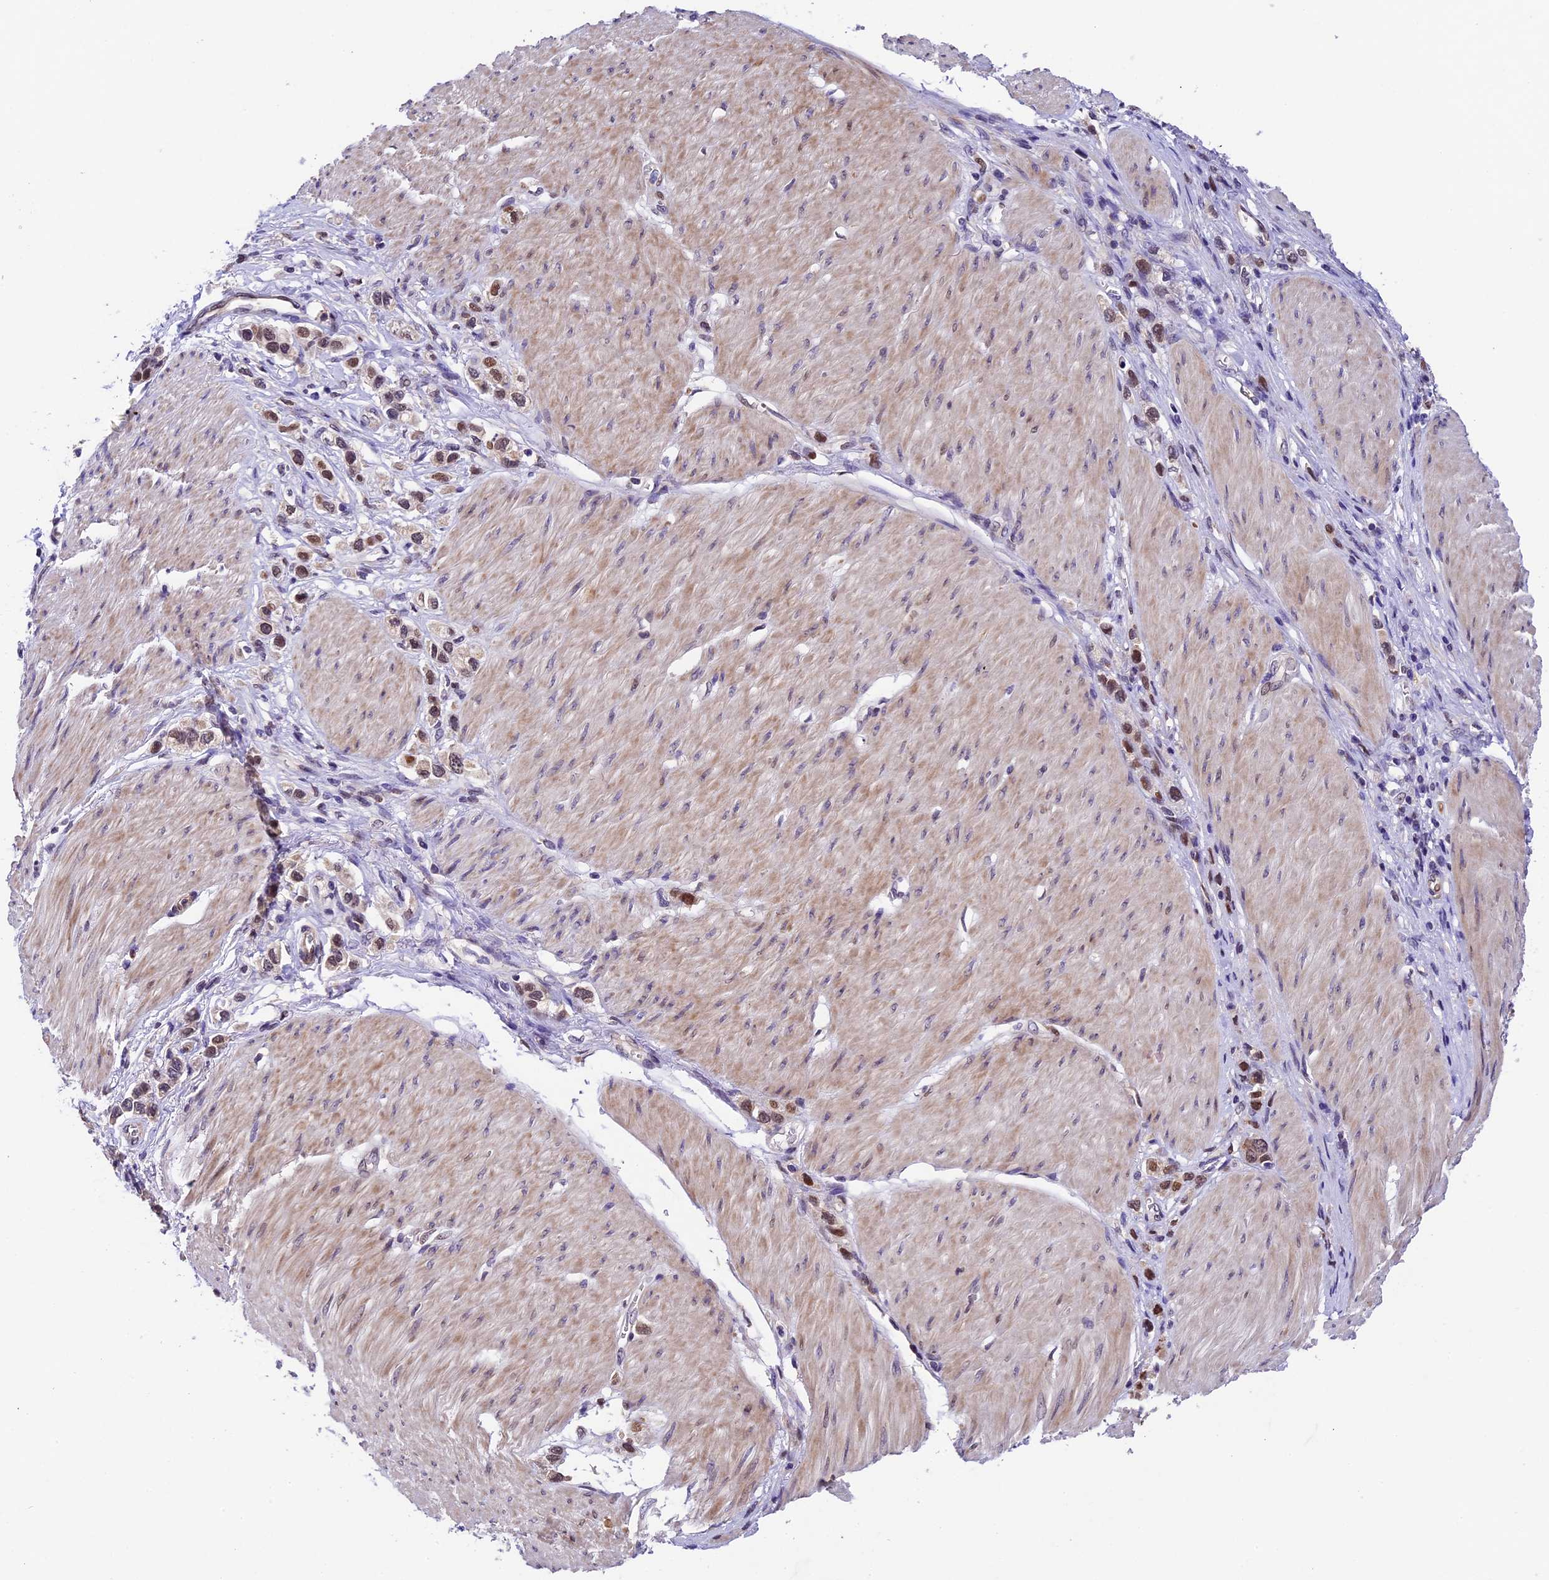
{"staining": {"intensity": "moderate", "quantity": ">75%", "location": "nuclear"}, "tissue": "stomach cancer", "cell_type": "Tumor cells", "image_type": "cancer", "snomed": [{"axis": "morphology", "description": "Normal tissue, NOS"}, {"axis": "morphology", "description": "Adenocarcinoma, NOS"}, {"axis": "topography", "description": "Stomach, upper"}, {"axis": "topography", "description": "Stomach"}], "caption": "Tumor cells demonstrate medium levels of moderate nuclear positivity in about >75% of cells in stomach adenocarcinoma.", "gene": "CCSER1", "patient": {"sex": "female", "age": 65}}